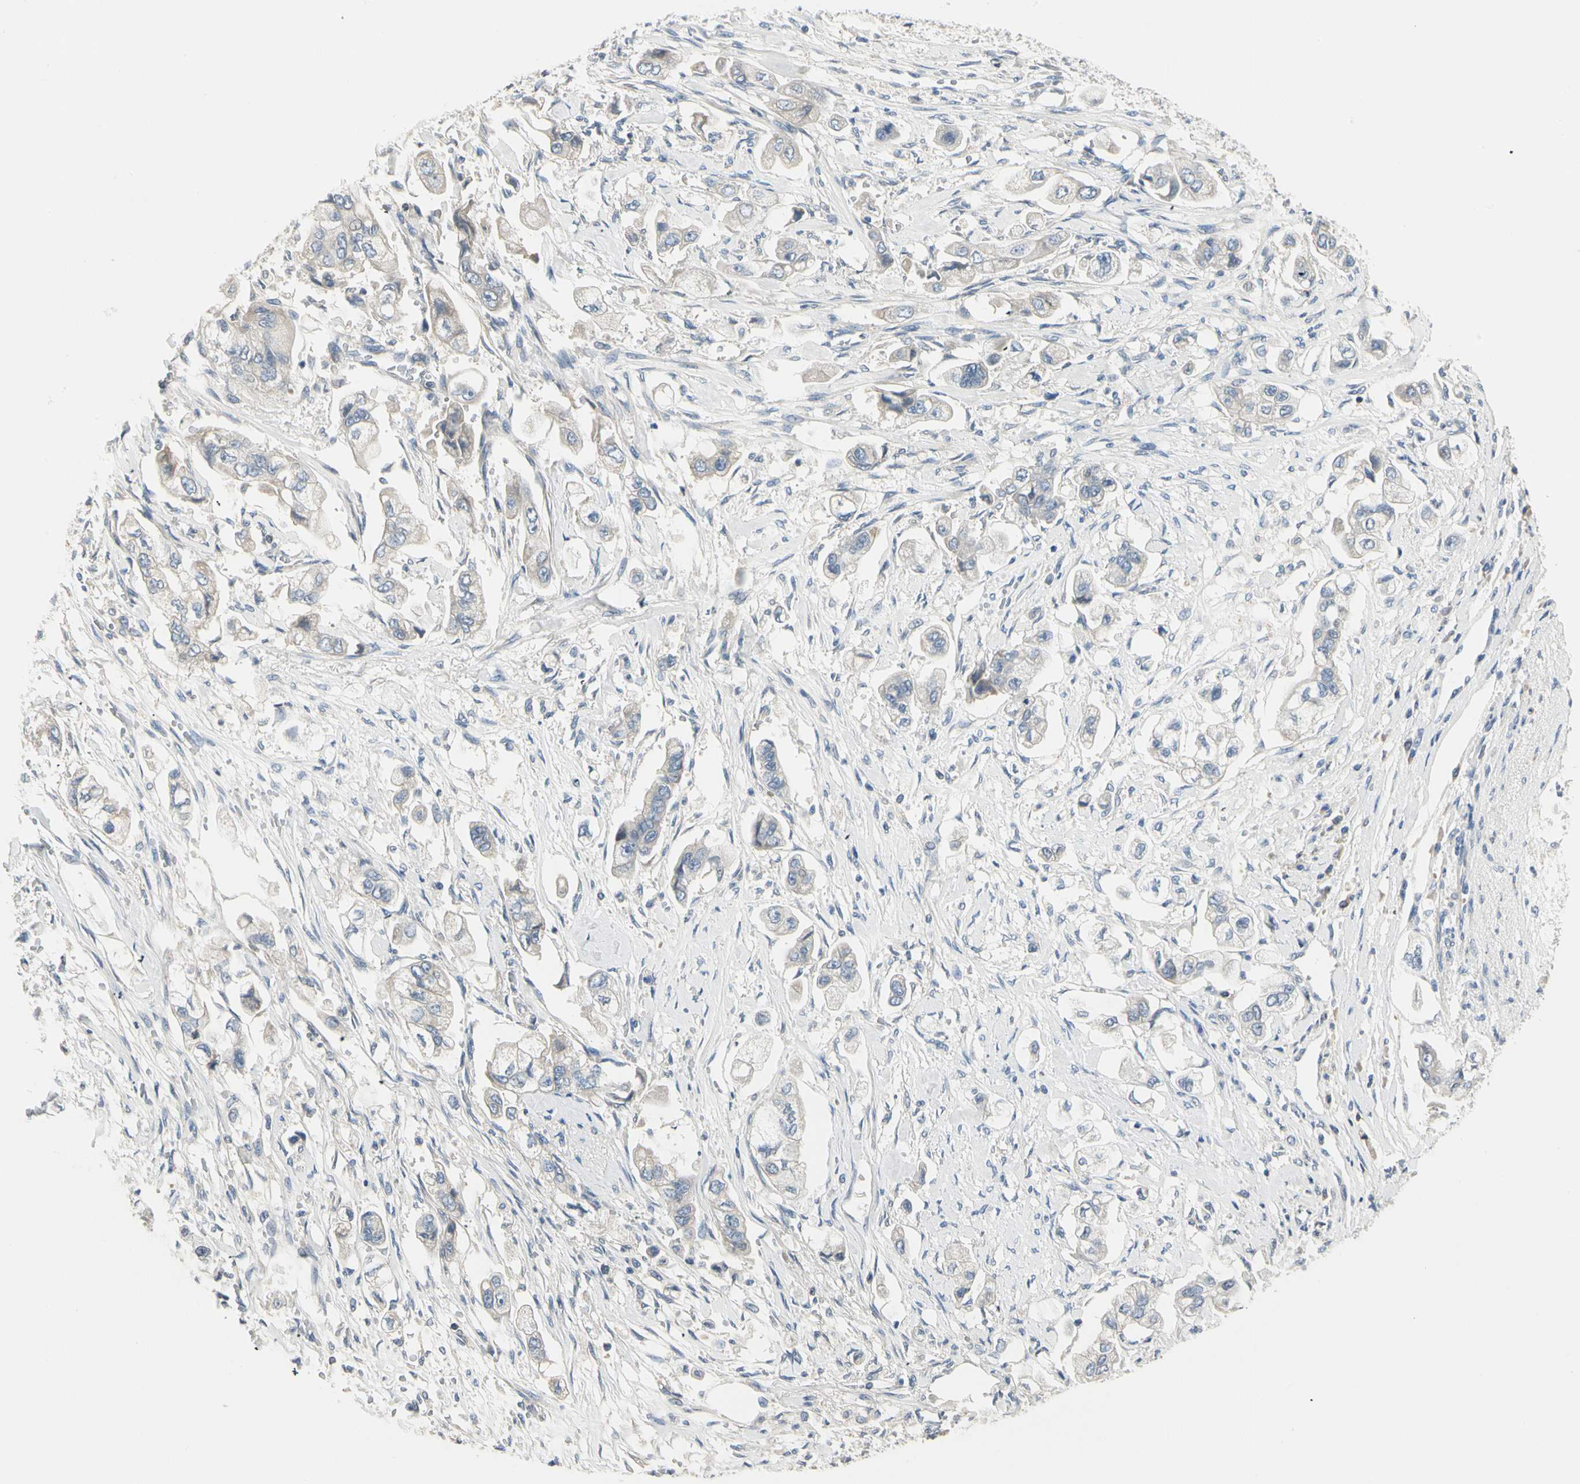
{"staining": {"intensity": "weak", "quantity": "<25%", "location": "cytoplasmic/membranous"}, "tissue": "stomach cancer", "cell_type": "Tumor cells", "image_type": "cancer", "snomed": [{"axis": "morphology", "description": "Adenocarcinoma, NOS"}, {"axis": "topography", "description": "Stomach"}], "caption": "Tumor cells show no significant staining in stomach cancer.", "gene": "GPR153", "patient": {"sex": "male", "age": 62}}